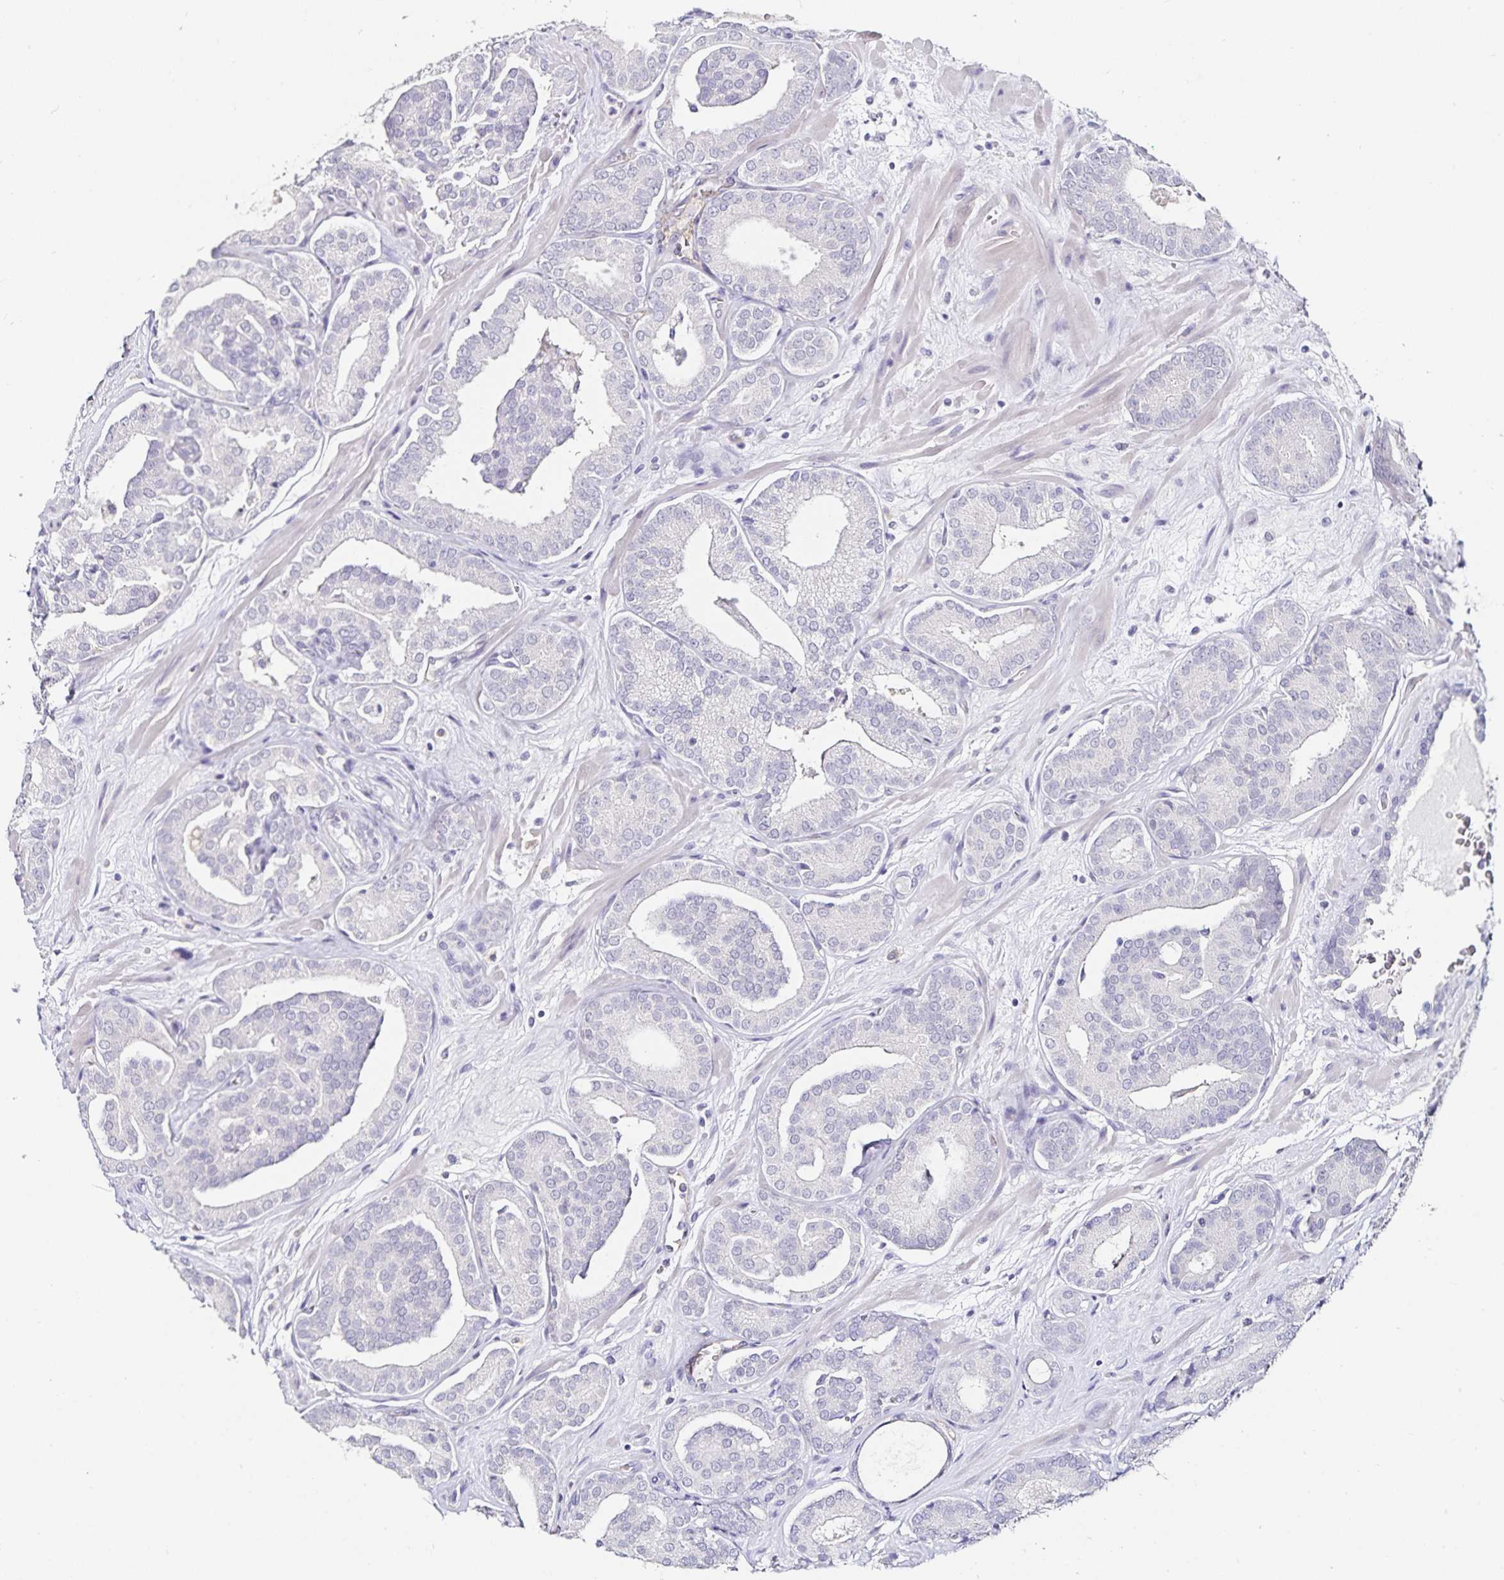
{"staining": {"intensity": "negative", "quantity": "none", "location": "none"}, "tissue": "prostate cancer", "cell_type": "Tumor cells", "image_type": "cancer", "snomed": [{"axis": "morphology", "description": "Adenocarcinoma, High grade"}, {"axis": "topography", "description": "Prostate"}], "caption": "This is a histopathology image of IHC staining of high-grade adenocarcinoma (prostate), which shows no positivity in tumor cells. (DAB immunohistochemistry visualized using brightfield microscopy, high magnification).", "gene": "TSPAN7", "patient": {"sex": "male", "age": 66}}